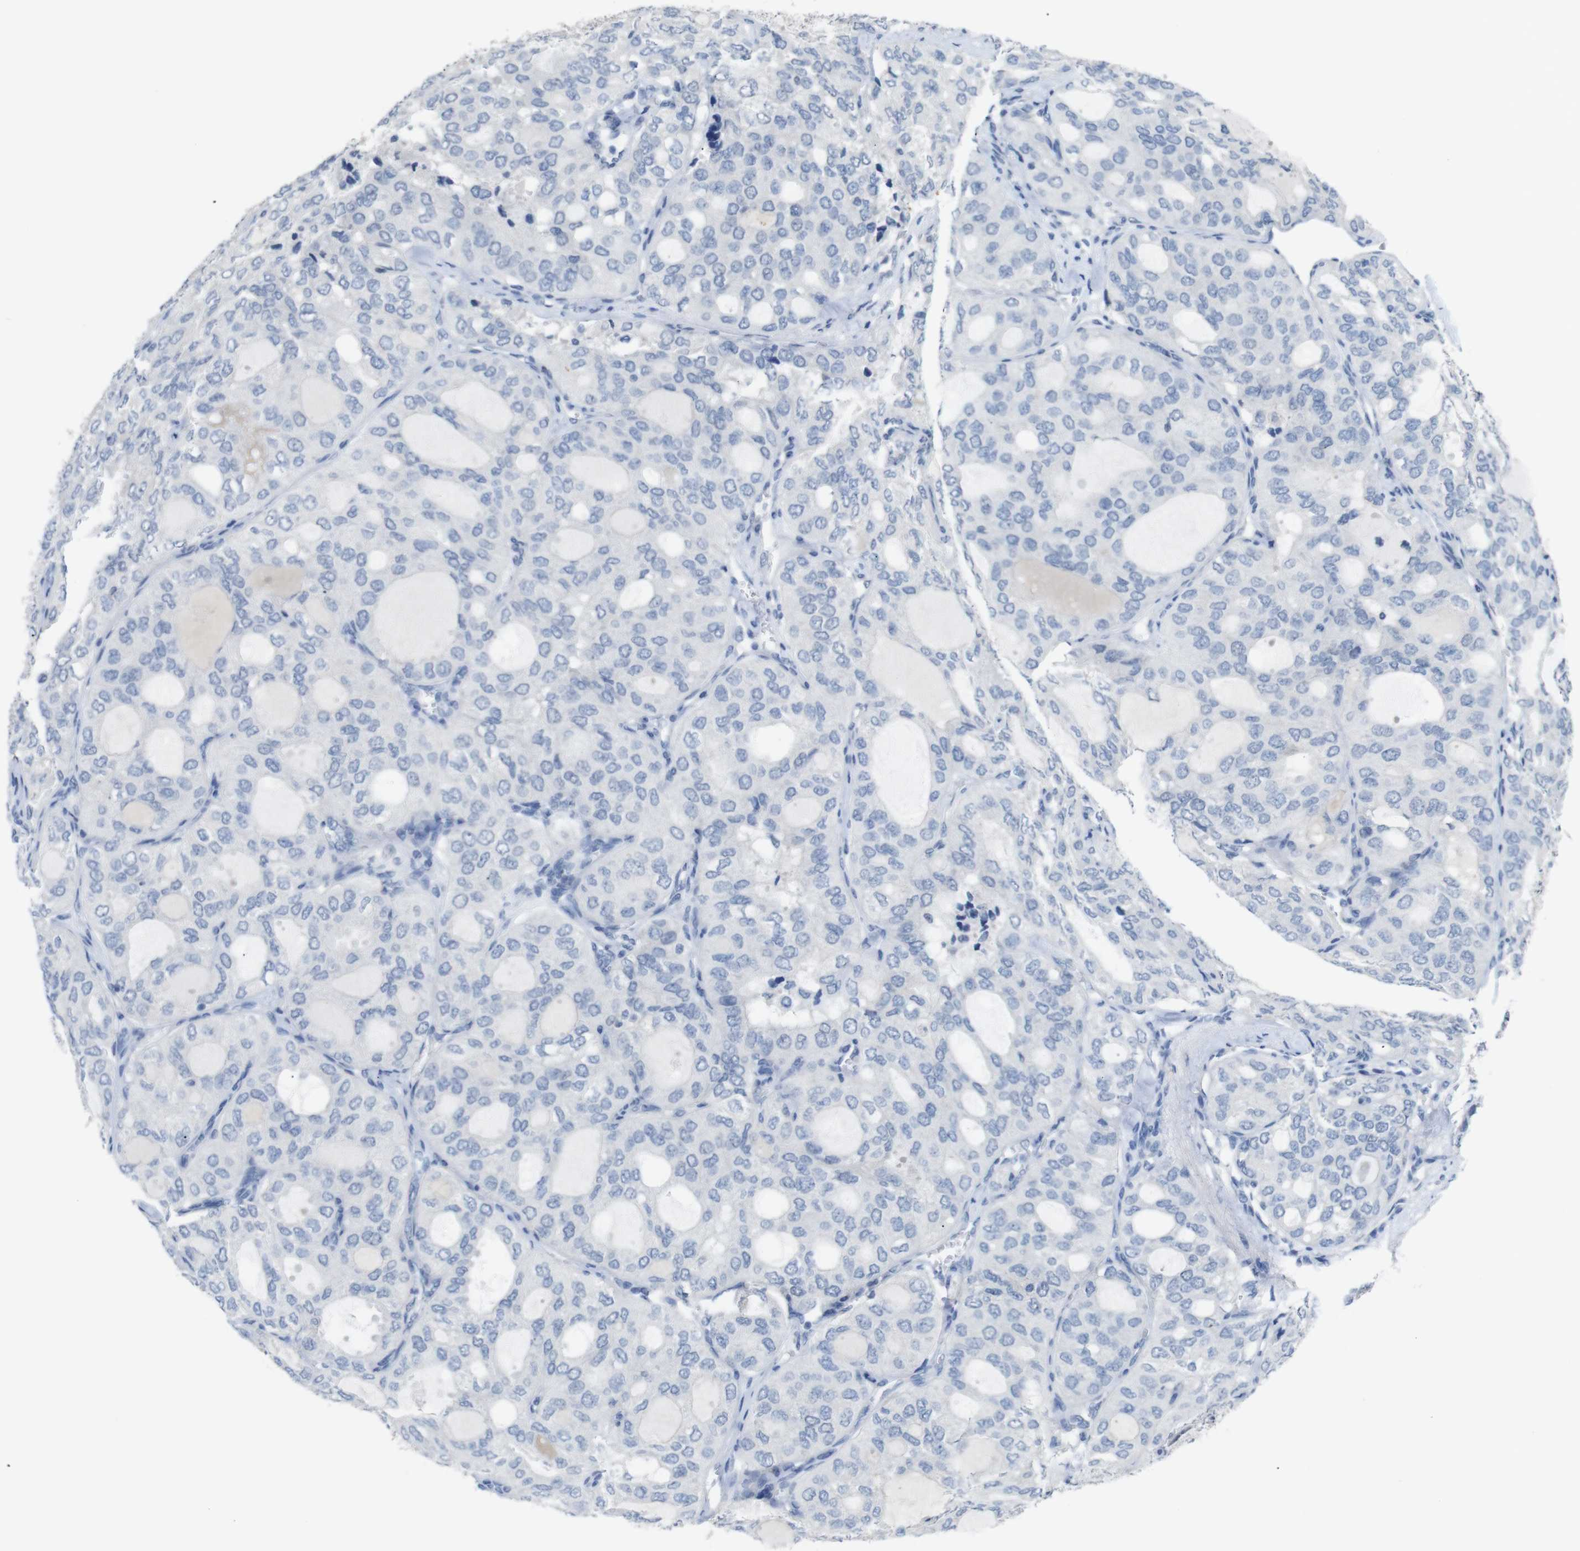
{"staining": {"intensity": "negative", "quantity": "none", "location": "none"}, "tissue": "thyroid cancer", "cell_type": "Tumor cells", "image_type": "cancer", "snomed": [{"axis": "morphology", "description": "Follicular adenoma carcinoma, NOS"}, {"axis": "topography", "description": "Thyroid gland"}], "caption": "DAB (3,3'-diaminobenzidine) immunohistochemical staining of human thyroid cancer (follicular adenoma carcinoma) shows no significant expression in tumor cells.", "gene": "CHRM5", "patient": {"sex": "male", "age": 75}}